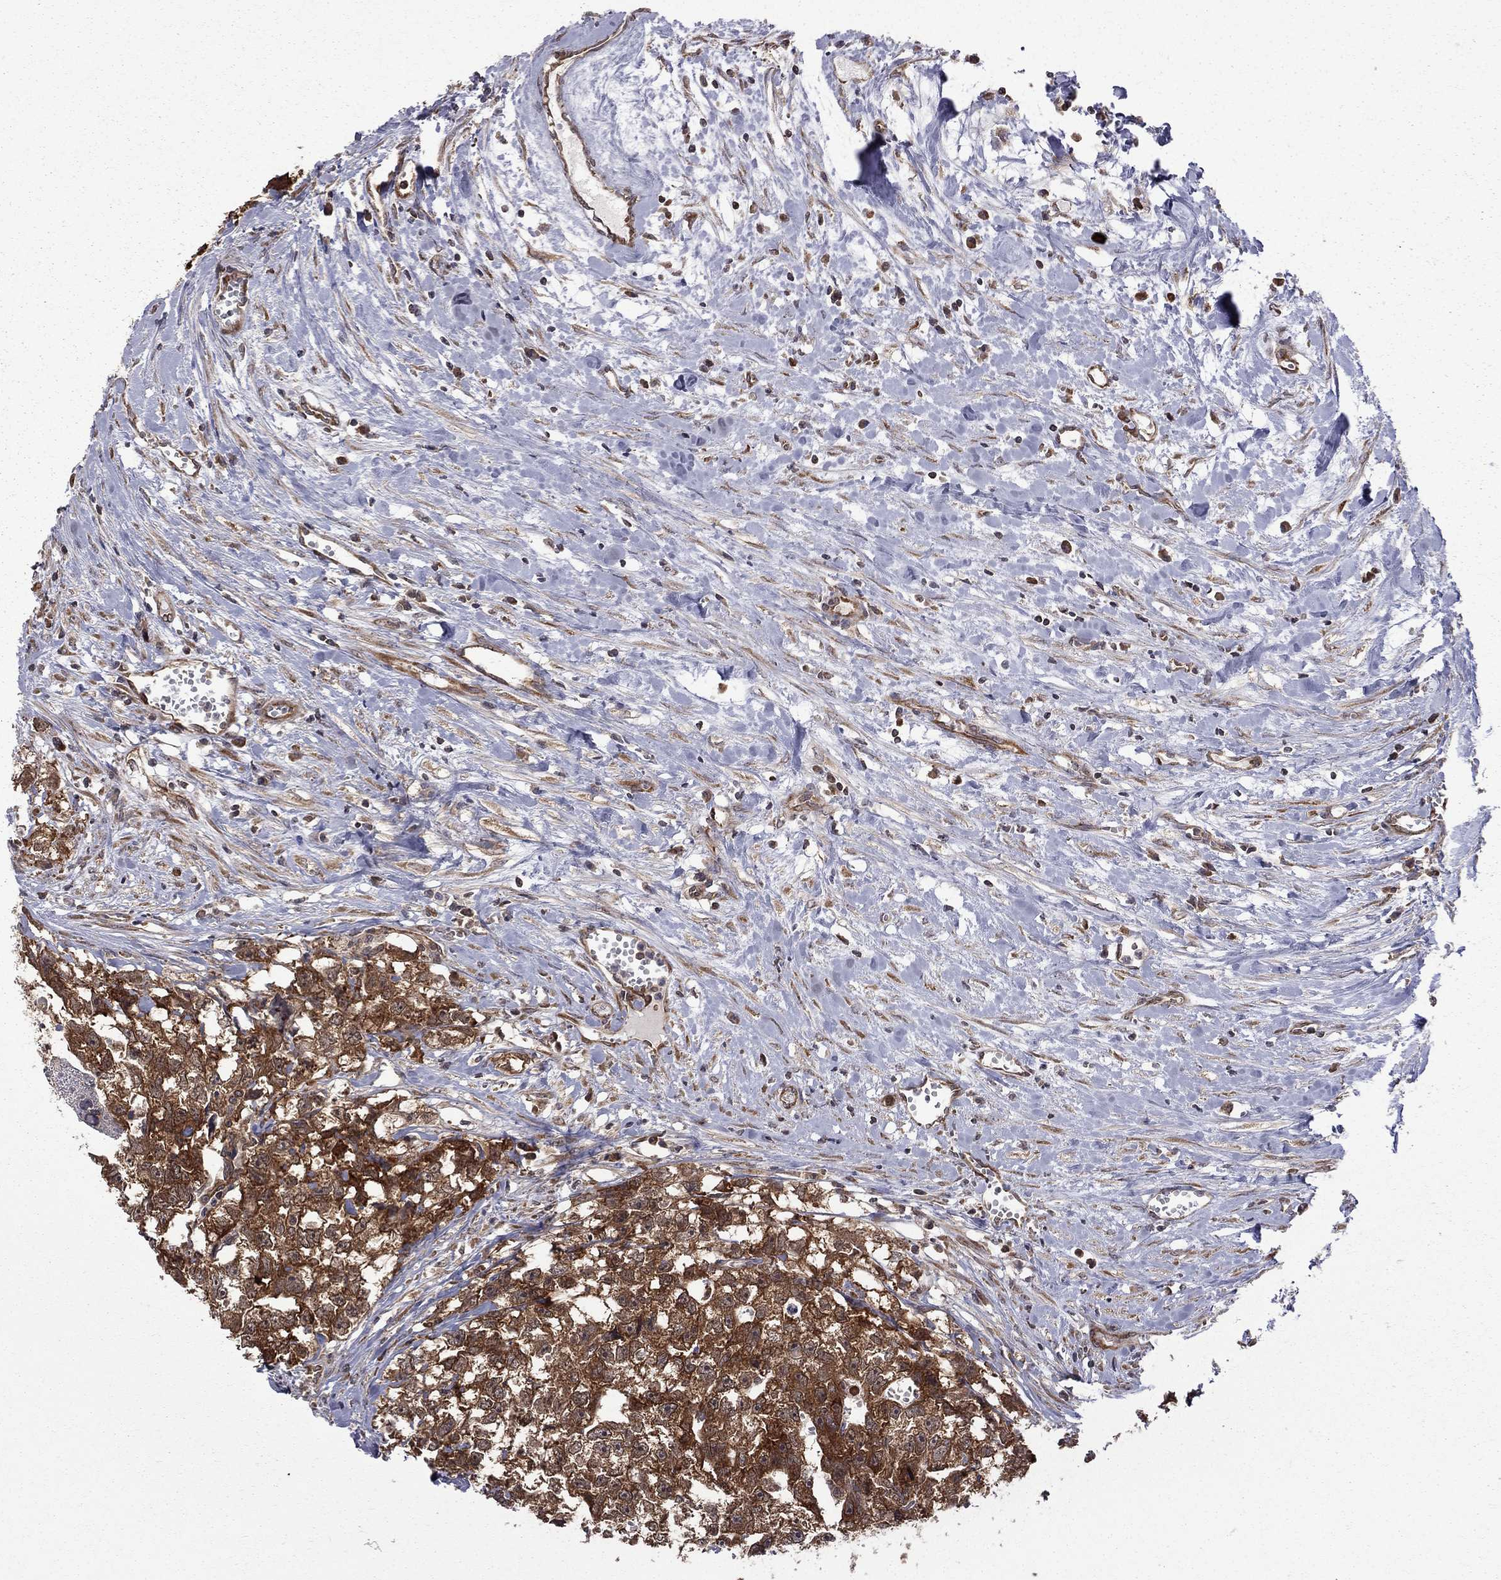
{"staining": {"intensity": "strong", "quantity": ">75%", "location": "cytoplasmic/membranous"}, "tissue": "testis cancer", "cell_type": "Tumor cells", "image_type": "cancer", "snomed": [{"axis": "morphology", "description": "Carcinoma, Embryonal, NOS"}, {"axis": "morphology", "description": "Teratoma, malignant, NOS"}, {"axis": "topography", "description": "Testis"}], "caption": "Testis cancer stained with immunohistochemistry (IHC) reveals strong cytoplasmic/membranous staining in approximately >75% of tumor cells. (Brightfield microscopy of DAB IHC at high magnification).", "gene": "NAA50", "patient": {"sex": "male", "age": 44}}